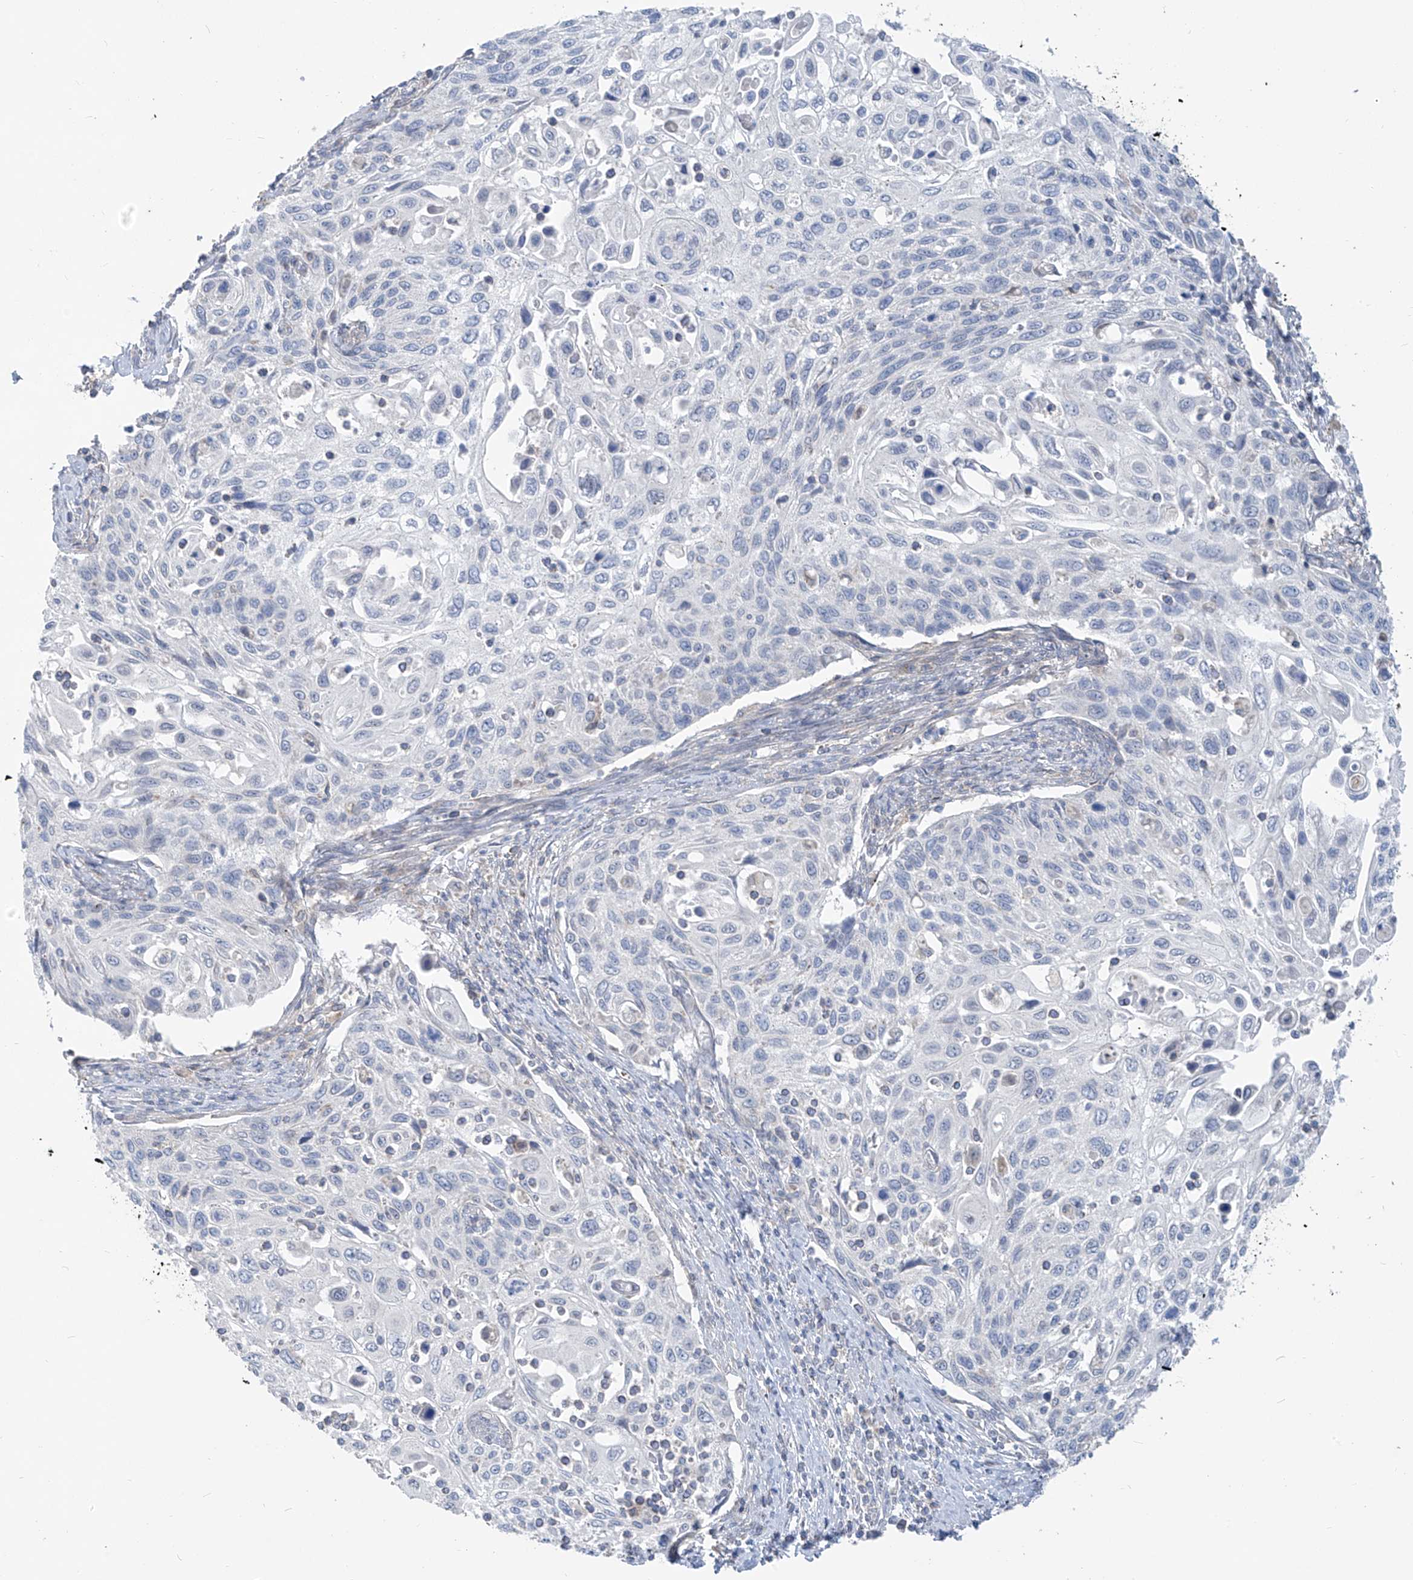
{"staining": {"intensity": "negative", "quantity": "none", "location": "none"}, "tissue": "cervical cancer", "cell_type": "Tumor cells", "image_type": "cancer", "snomed": [{"axis": "morphology", "description": "Squamous cell carcinoma, NOS"}, {"axis": "topography", "description": "Cervix"}], "caption": "Tumor cells show no significant protein expression in cervical squamous cell carcinoma. Nuclei are stained in blue.", "gene": "KRTAP25-1", "patient": {"sex": "female", "age": 70}}